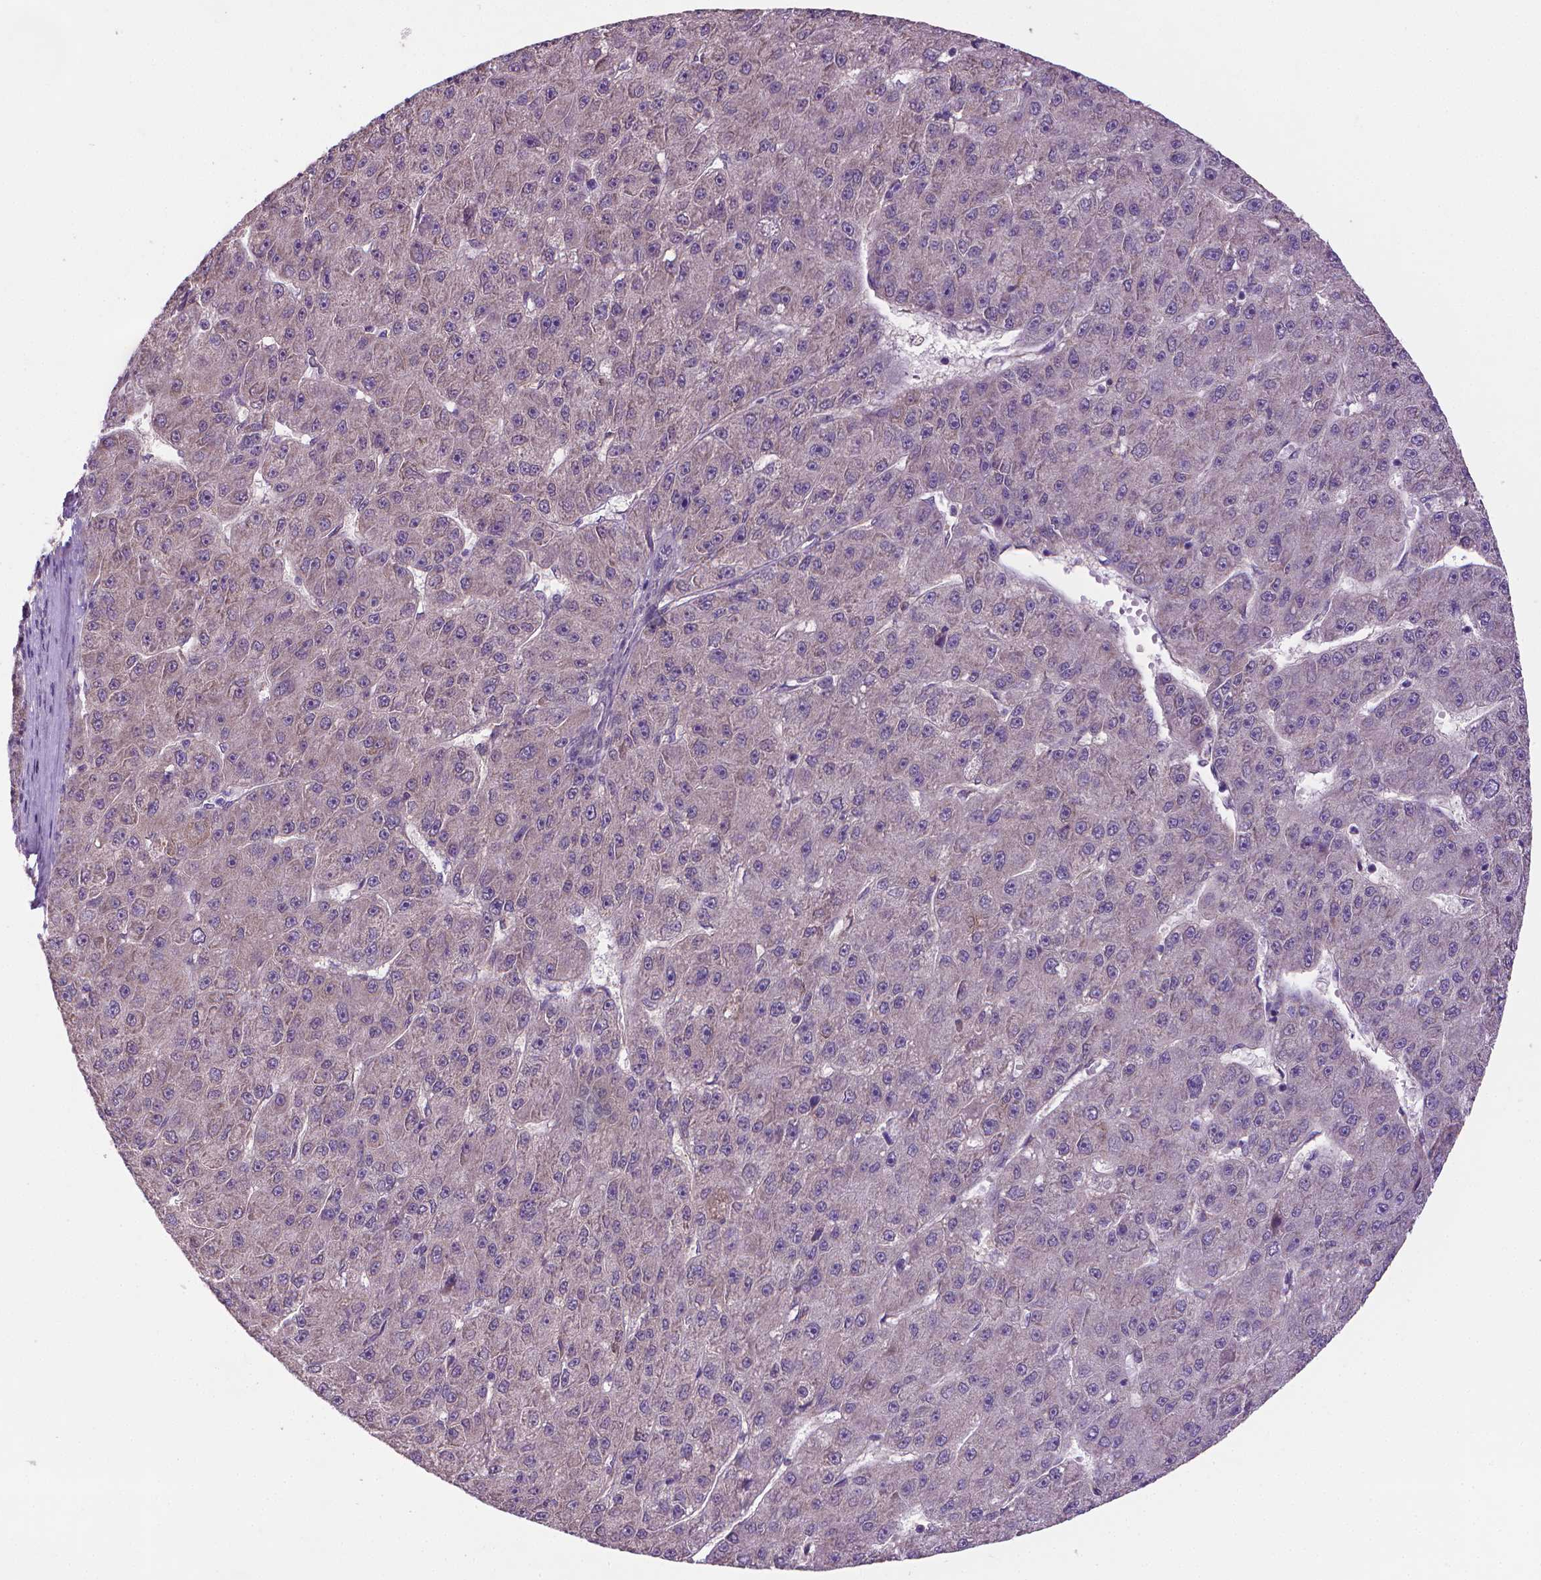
{"staining": {"intensity": "negative", "quantity": "none", "location": "none"}, "tissue": "liver cancer", "cell_type": "Tumor cells", "image_type": "cancer", "snomed": [{"axis": "morphology", "description": "Carcinoma, Hepatocellular, NOS"}, {"axis": "topography", "description": "Liver"}], "caption": "Immunohistochemistry of liver cancer (hepatocellular carcinoma) displays no positivity in tumor cells.", "gene": "GPR63", "patient": {"sex": "male", "age": 67}}